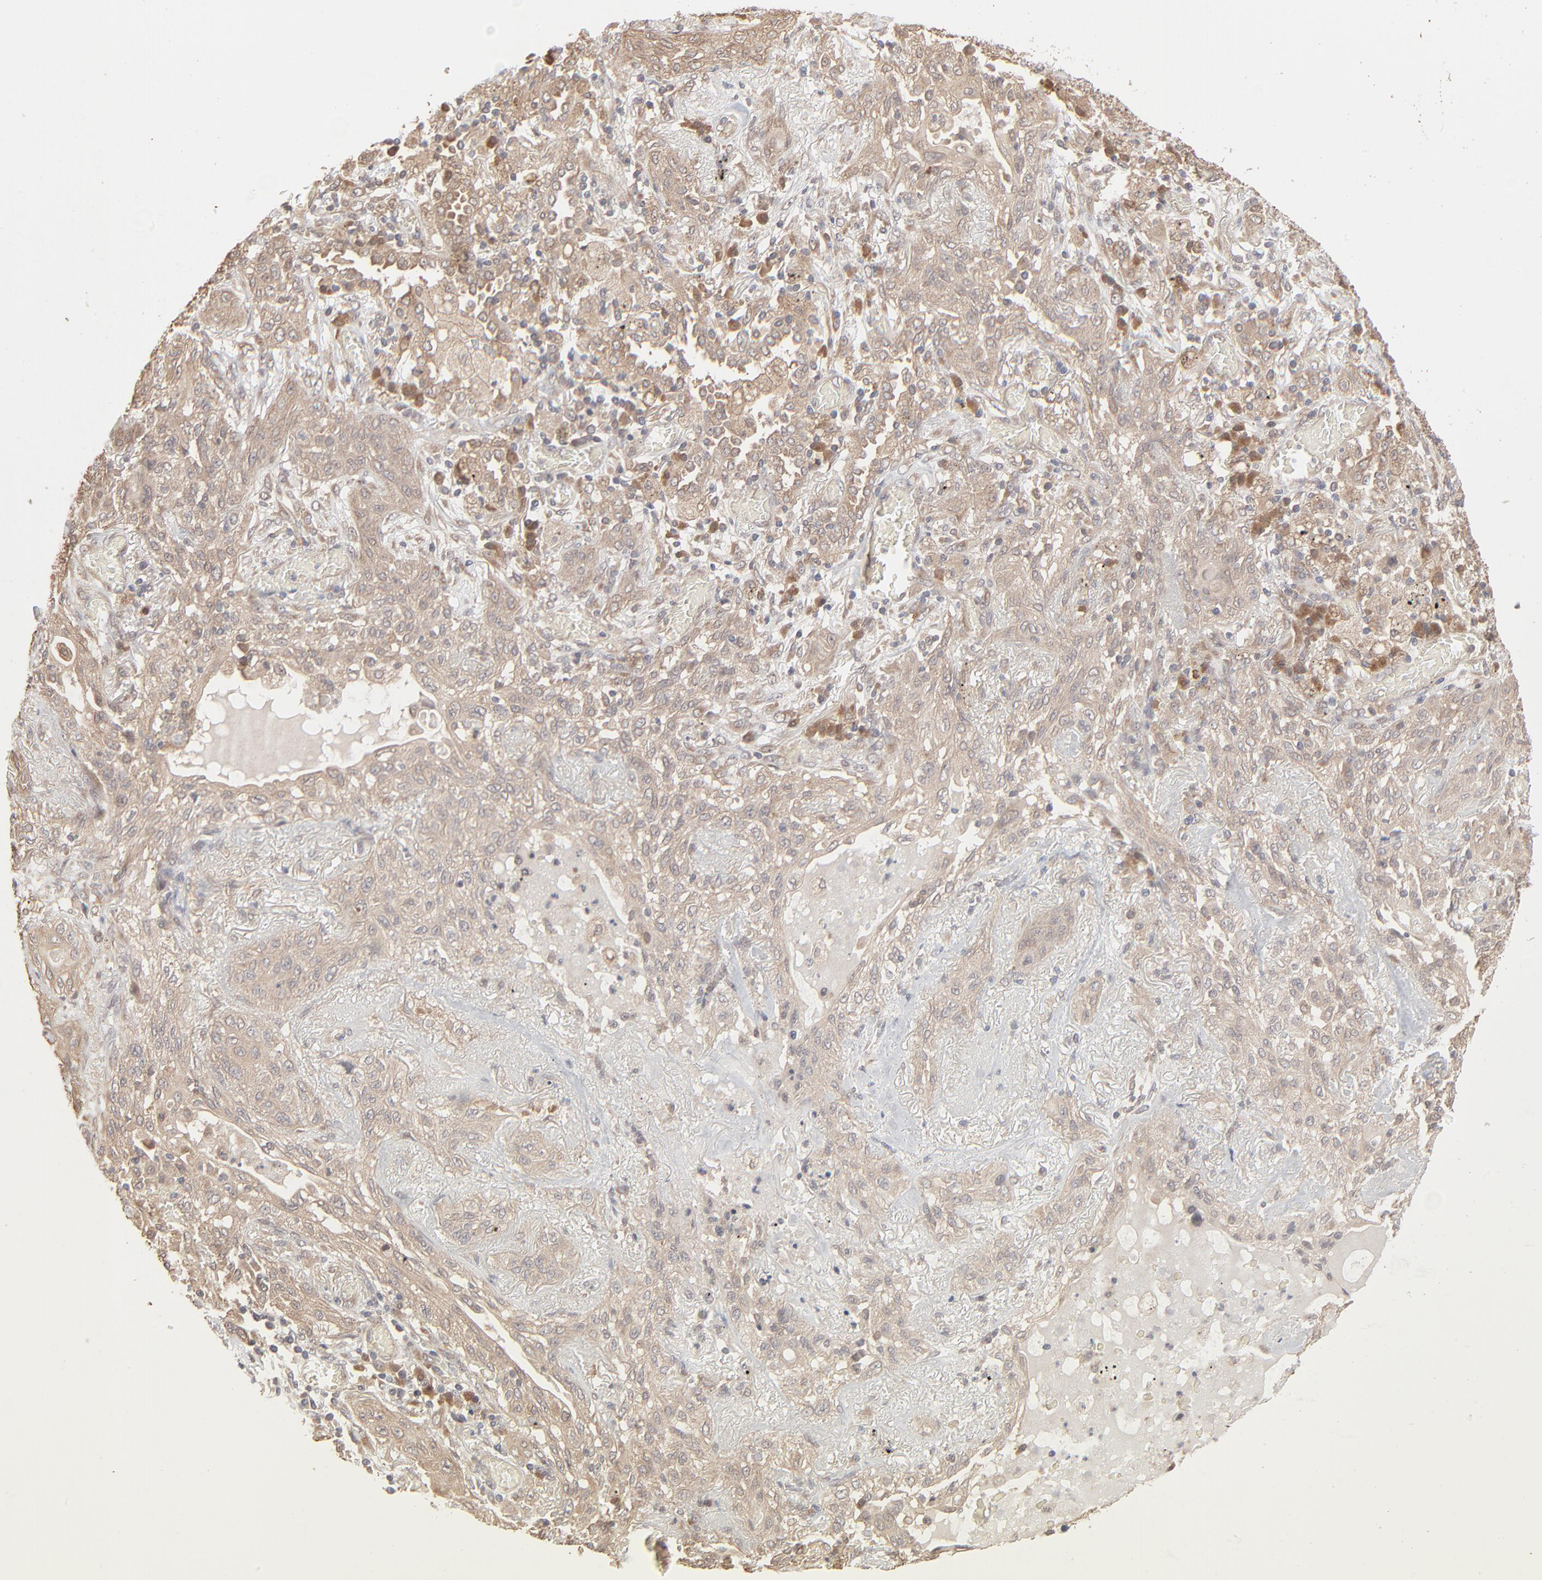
{"staining": {"intensity": "weak", "quantity": ">75%", "location": "cytoplasmic/membranous"}, "tissue": "lung cancer", "cell_type": "Tumor cells", "image_type": "cancer", "snomed": [{"axis": "morphology", "description": "Squamous cell carcinoma, NOS"}, {"axis": "topography", "description": "Lung"}], "caption": "A low amount of weak cytoplasmic/membranous expression is identified in approximately >75% of tumor cells in squamous cell carcinoma (lung) tissue.", "gene": "SCFD1", "patient": {"sex": "female", "age": 47}}